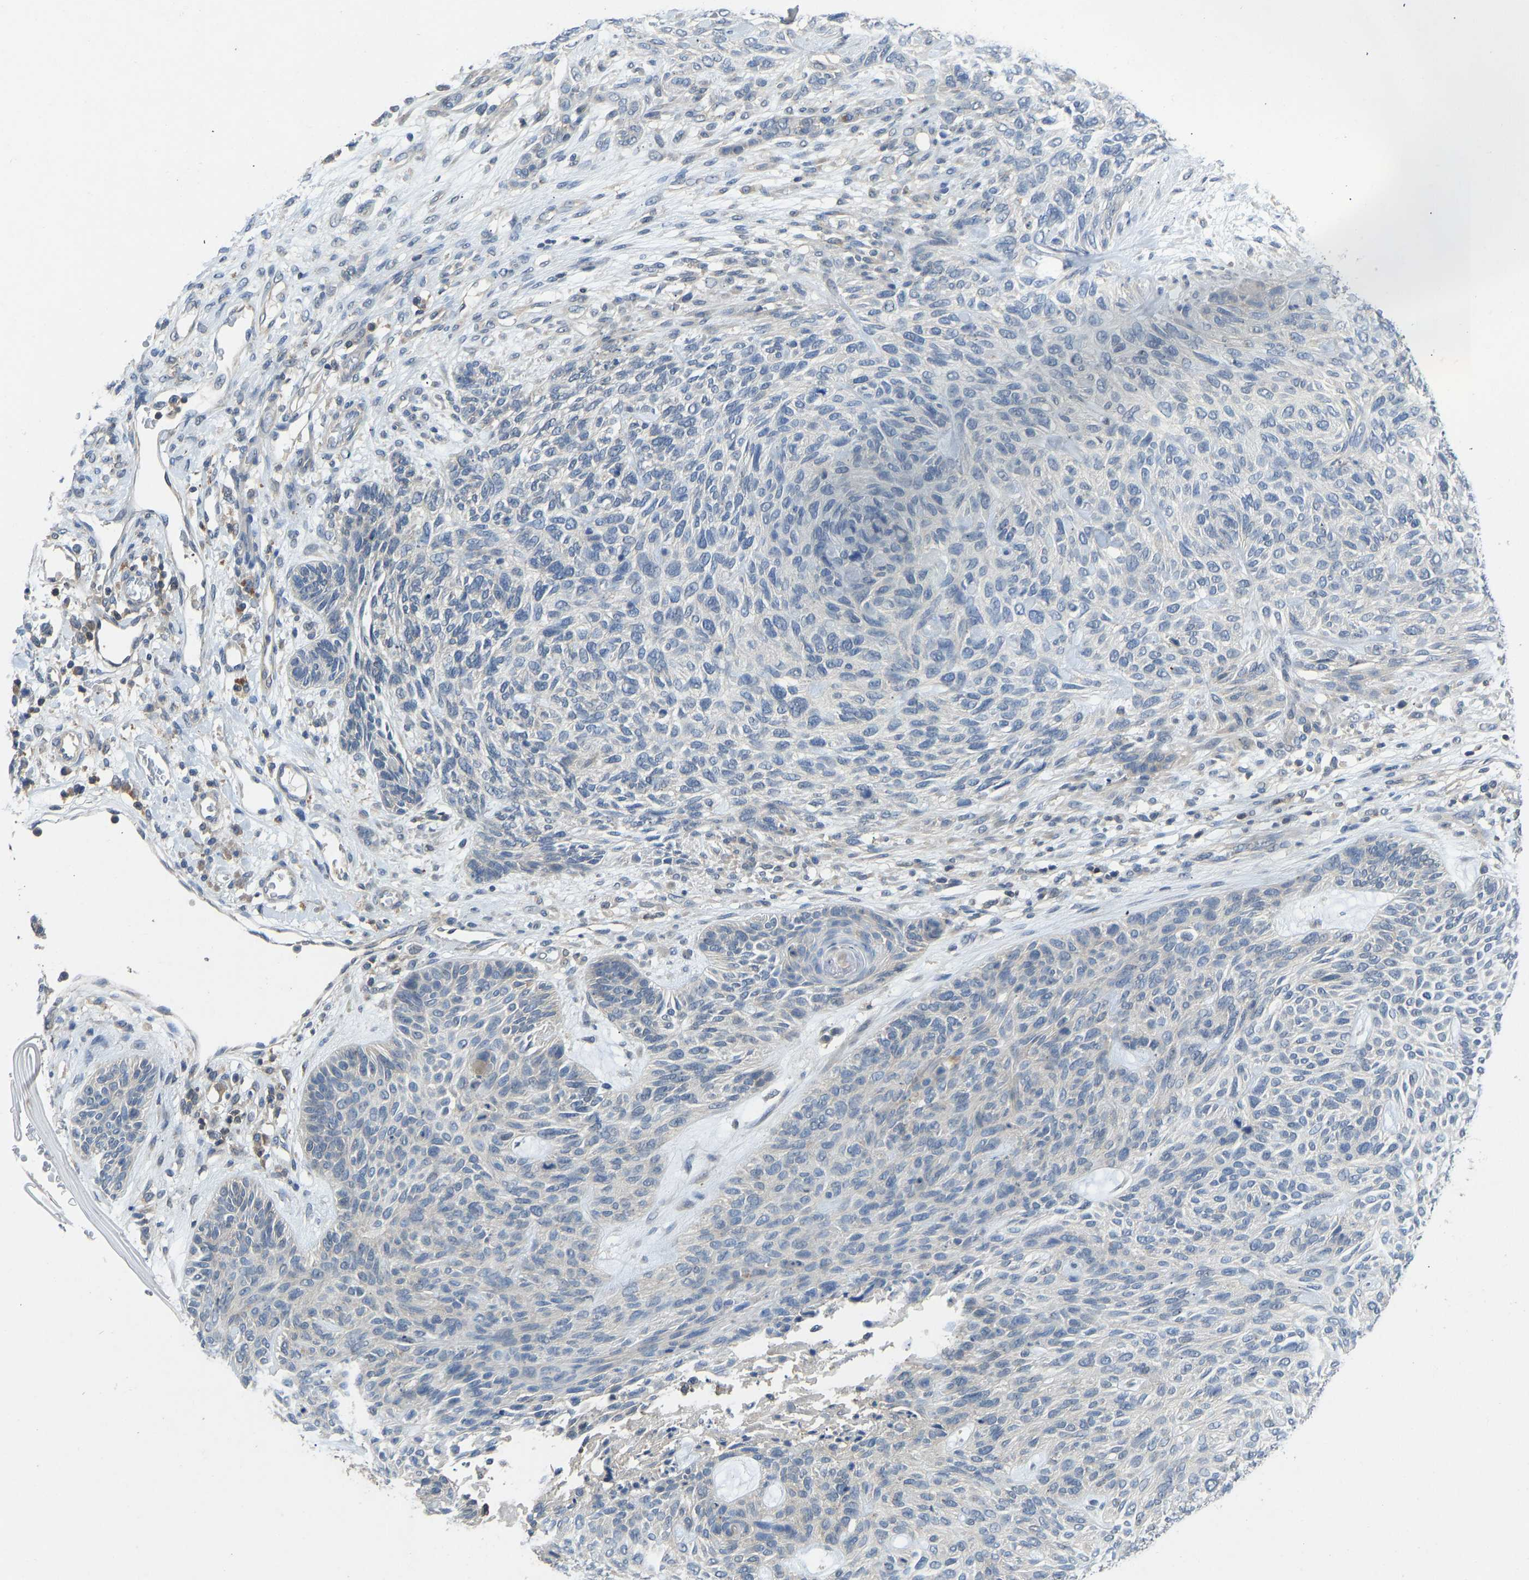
{"staining": {"intensity": "negative", "quantity": "none", "location": "none"}, "tissue": "skin cancer", "cell_type": "Tumor cells", "image_type": "cancer", "snomed": [{"axis": "morphology", "description": "Basal cell carcinoma"}, {"axis": "topography", "description": "Skin"}], "caption": "A histopathology image of skin cancer (basal cell carcinoma) stained for a protein shows no brown staining in tumor cells.", "gene": "NDRG3", "patient": {"sex": "male", "age": 55}}